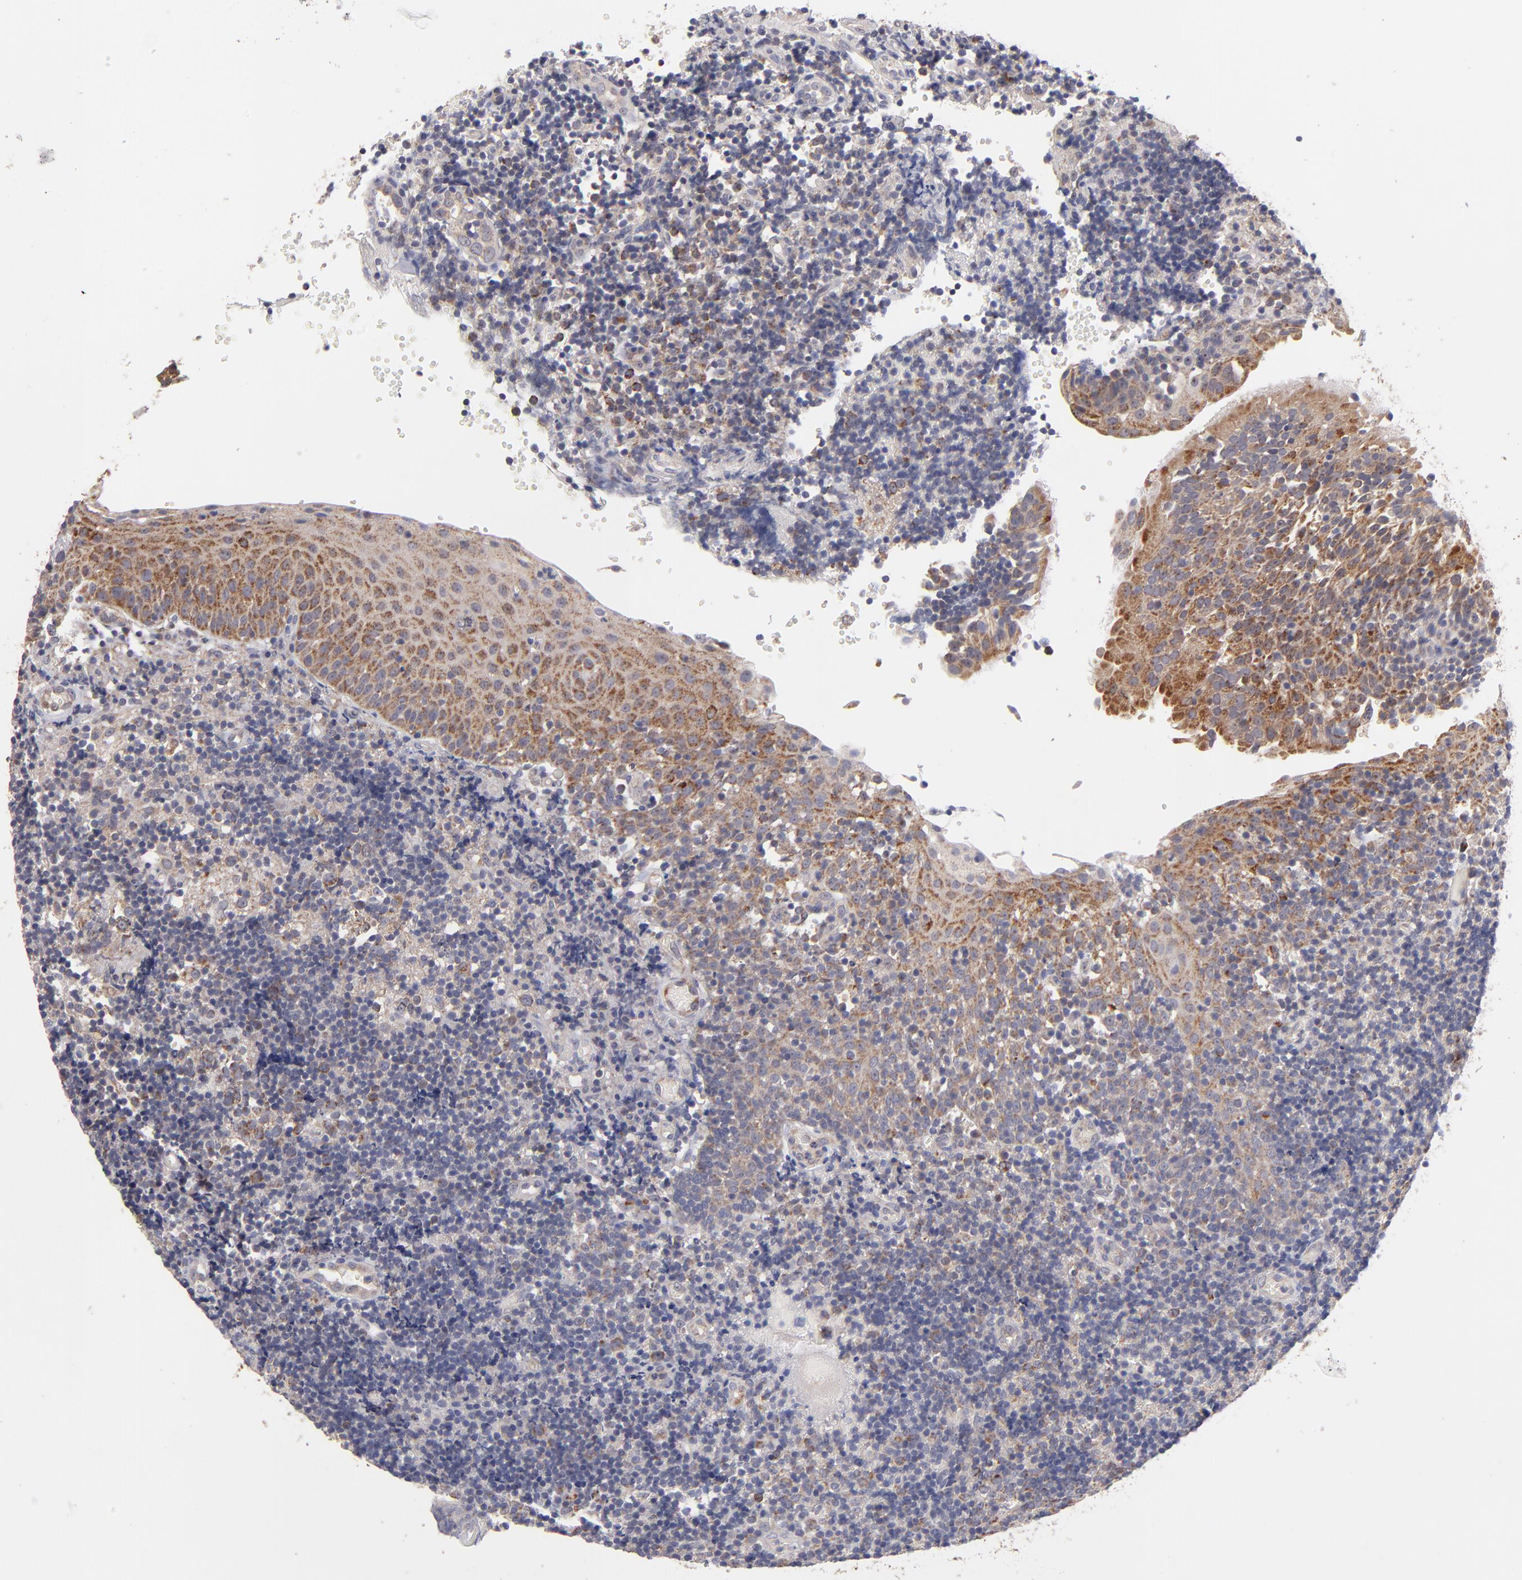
{"staining": {"intensity": "moderate", "quantity": ">75%", "location": "cytoplasmic/membranous"}, "tissue": "tonsil", "cell_type": "Germinal center cells", "image_type": "normal", "snomed": [{"axis": "morphology", "description": "Normal tissue, NOS"}, {"axis": "topography", "description": "Tonsil"}], "caption": "Protein staining shows moderate cytoplasmic/membranous staining in about >75% of germinal center cells in benign tonsil.", "gene": "HCCS", "patient": {"sex": "female", "age": 40}}